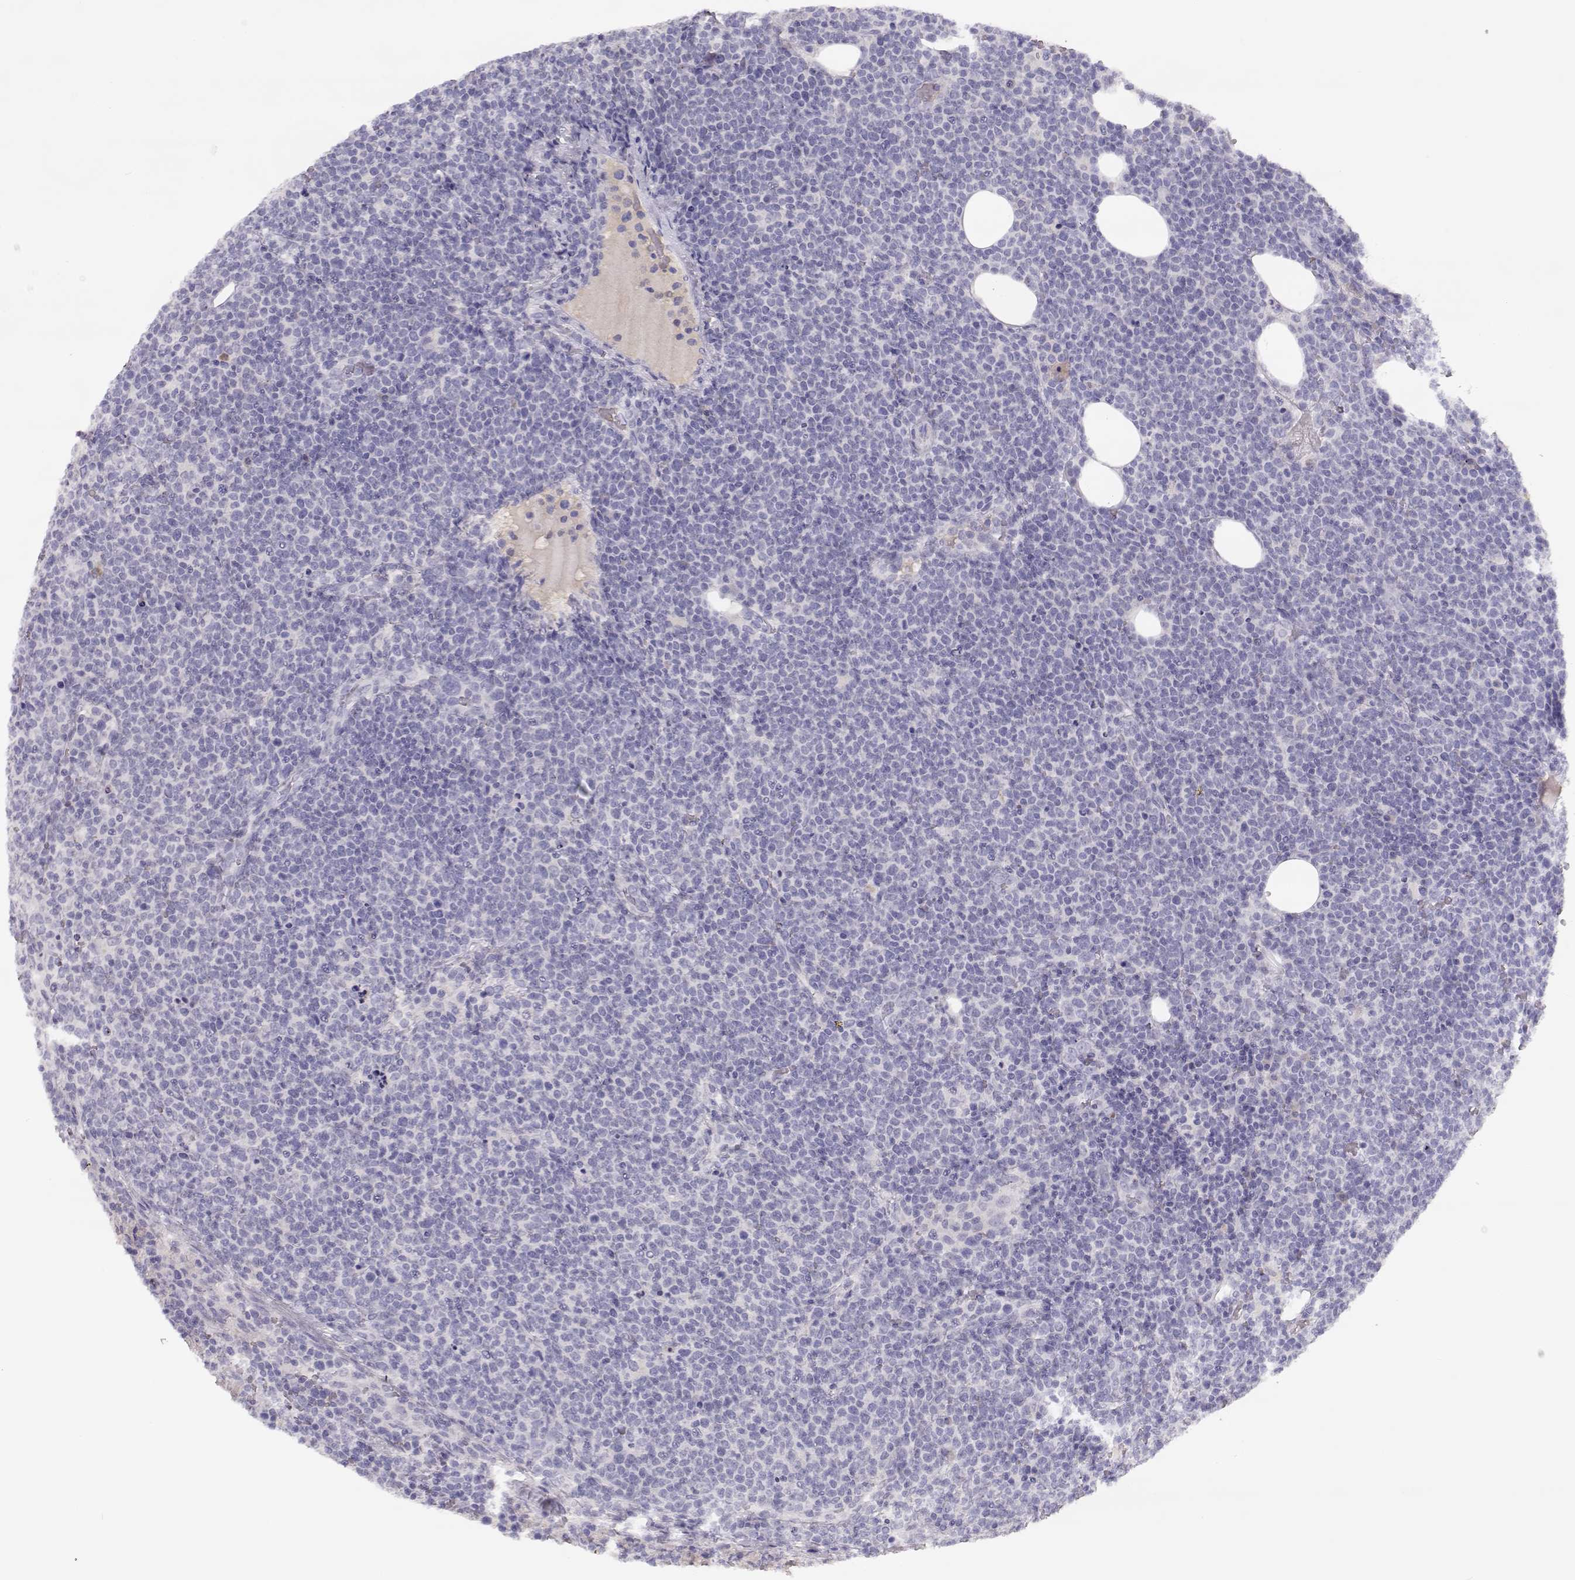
{"staining": {"intensity": "negative", "quantity": "none", "location": "none"}, "tissue": "lymphoma", "cell_type": "Tumor cells", "image_type": "cancer", "snomed": [{"axis": "morphology", "description": "Malignant lymphoma, non-Hodgkin's type, High grade"}, {"axis": "topography", "description": "Lymph node"}], "caption": "Human lymphoma stained for a protein using IHC displays no positivity in tumor cells.", "gene": "SLCO6A1", "patient": {"sex": "male", "age": 61}}